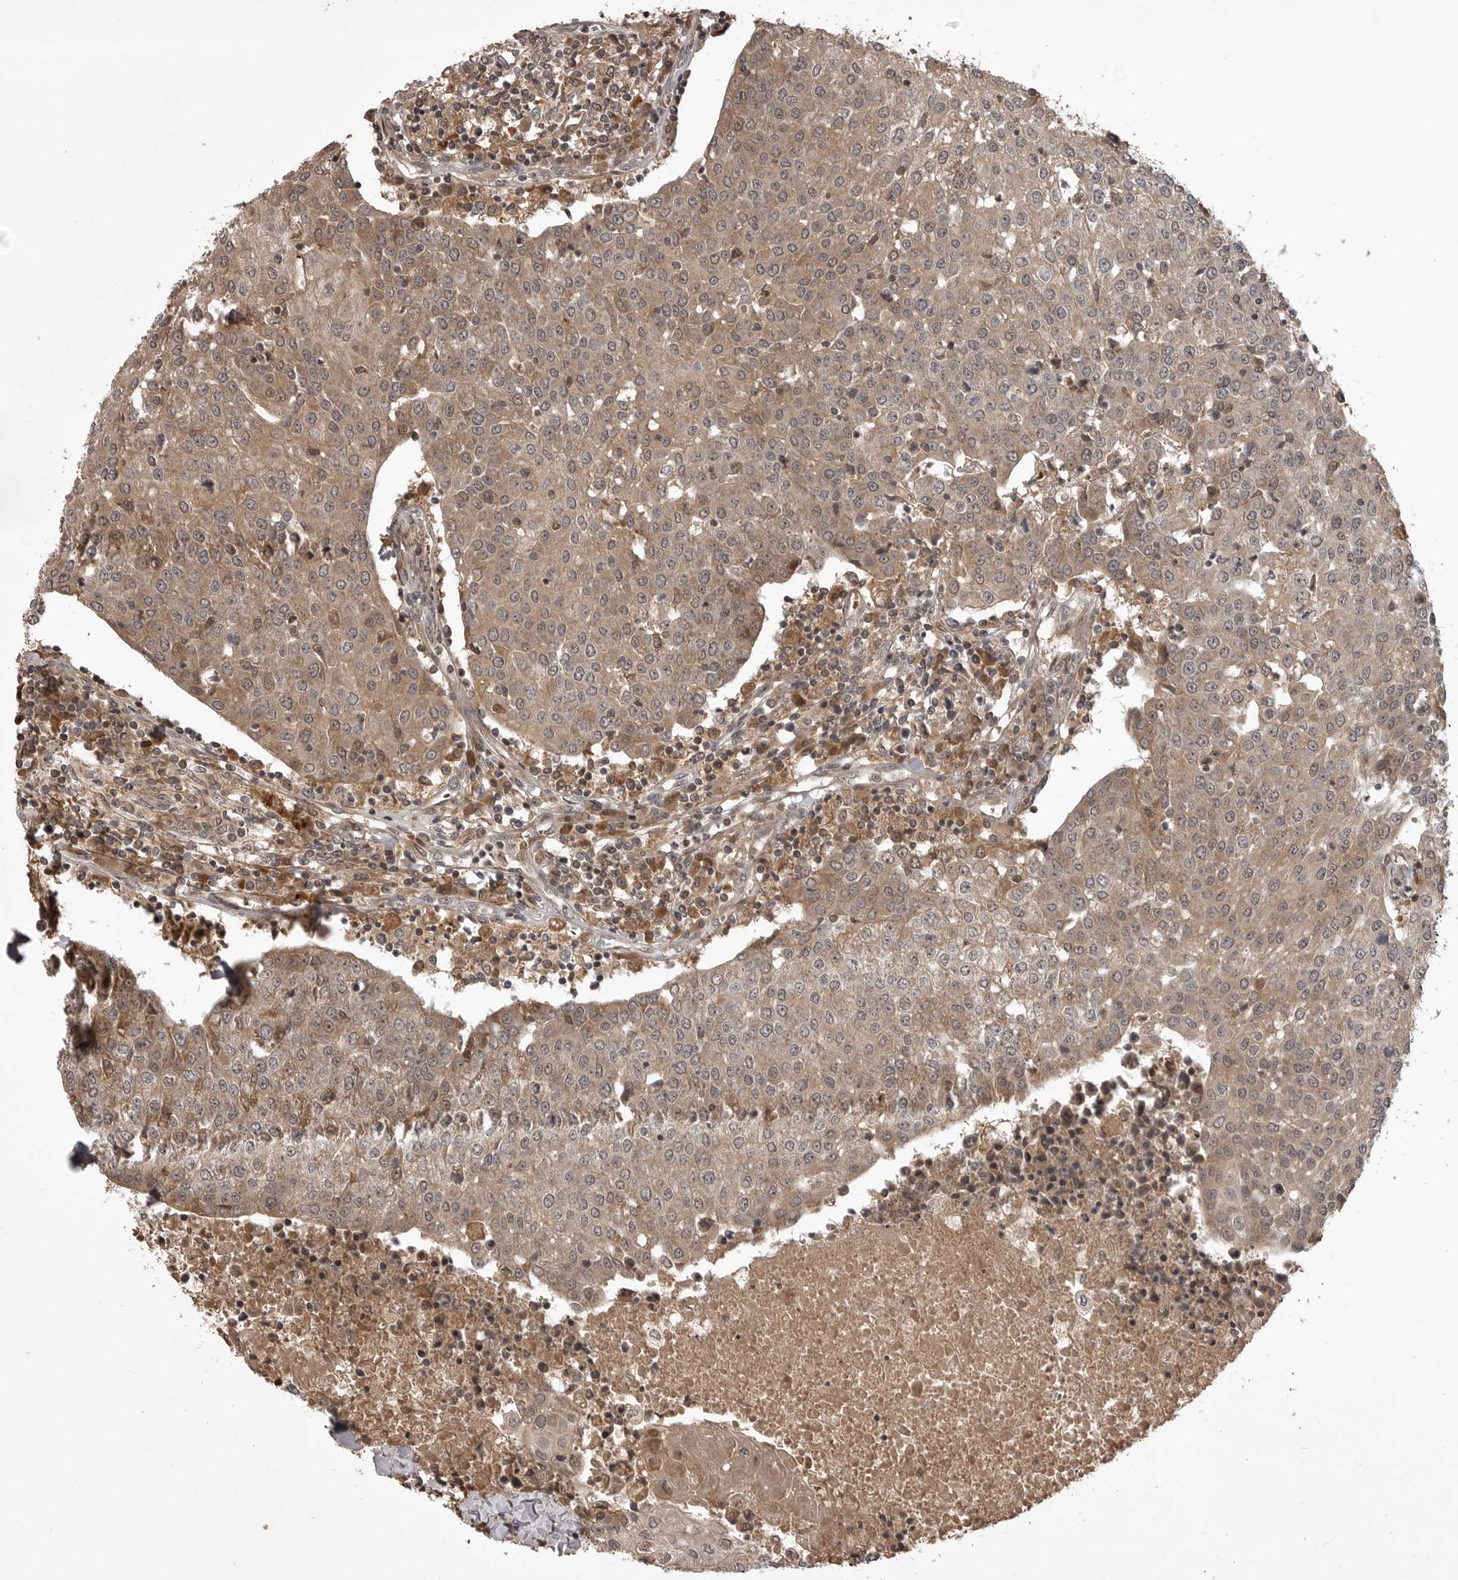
{"staining": {"intensity": "moderate", "quantity": ">75%", "location": "cytoplasmic/membranous"}, "tissue": "urothelial cancer", "cell_type": "Tumor cells", "image_type": "cancer", "snomed": [{"axis": "morphology", "description": "Urothelial carcinoma, High grade"}, {"axis": "topography", "description": "Urinary bladder"}], "caption": "Immunohistochemical staining of urothelial carcinoma (high-grade) displays medium levels of moderate cytoplasmic/membranous expression in about >75% of tumor cells.", "gene": "AKAP7", "patient": {"sex": "female", "age": 85}}